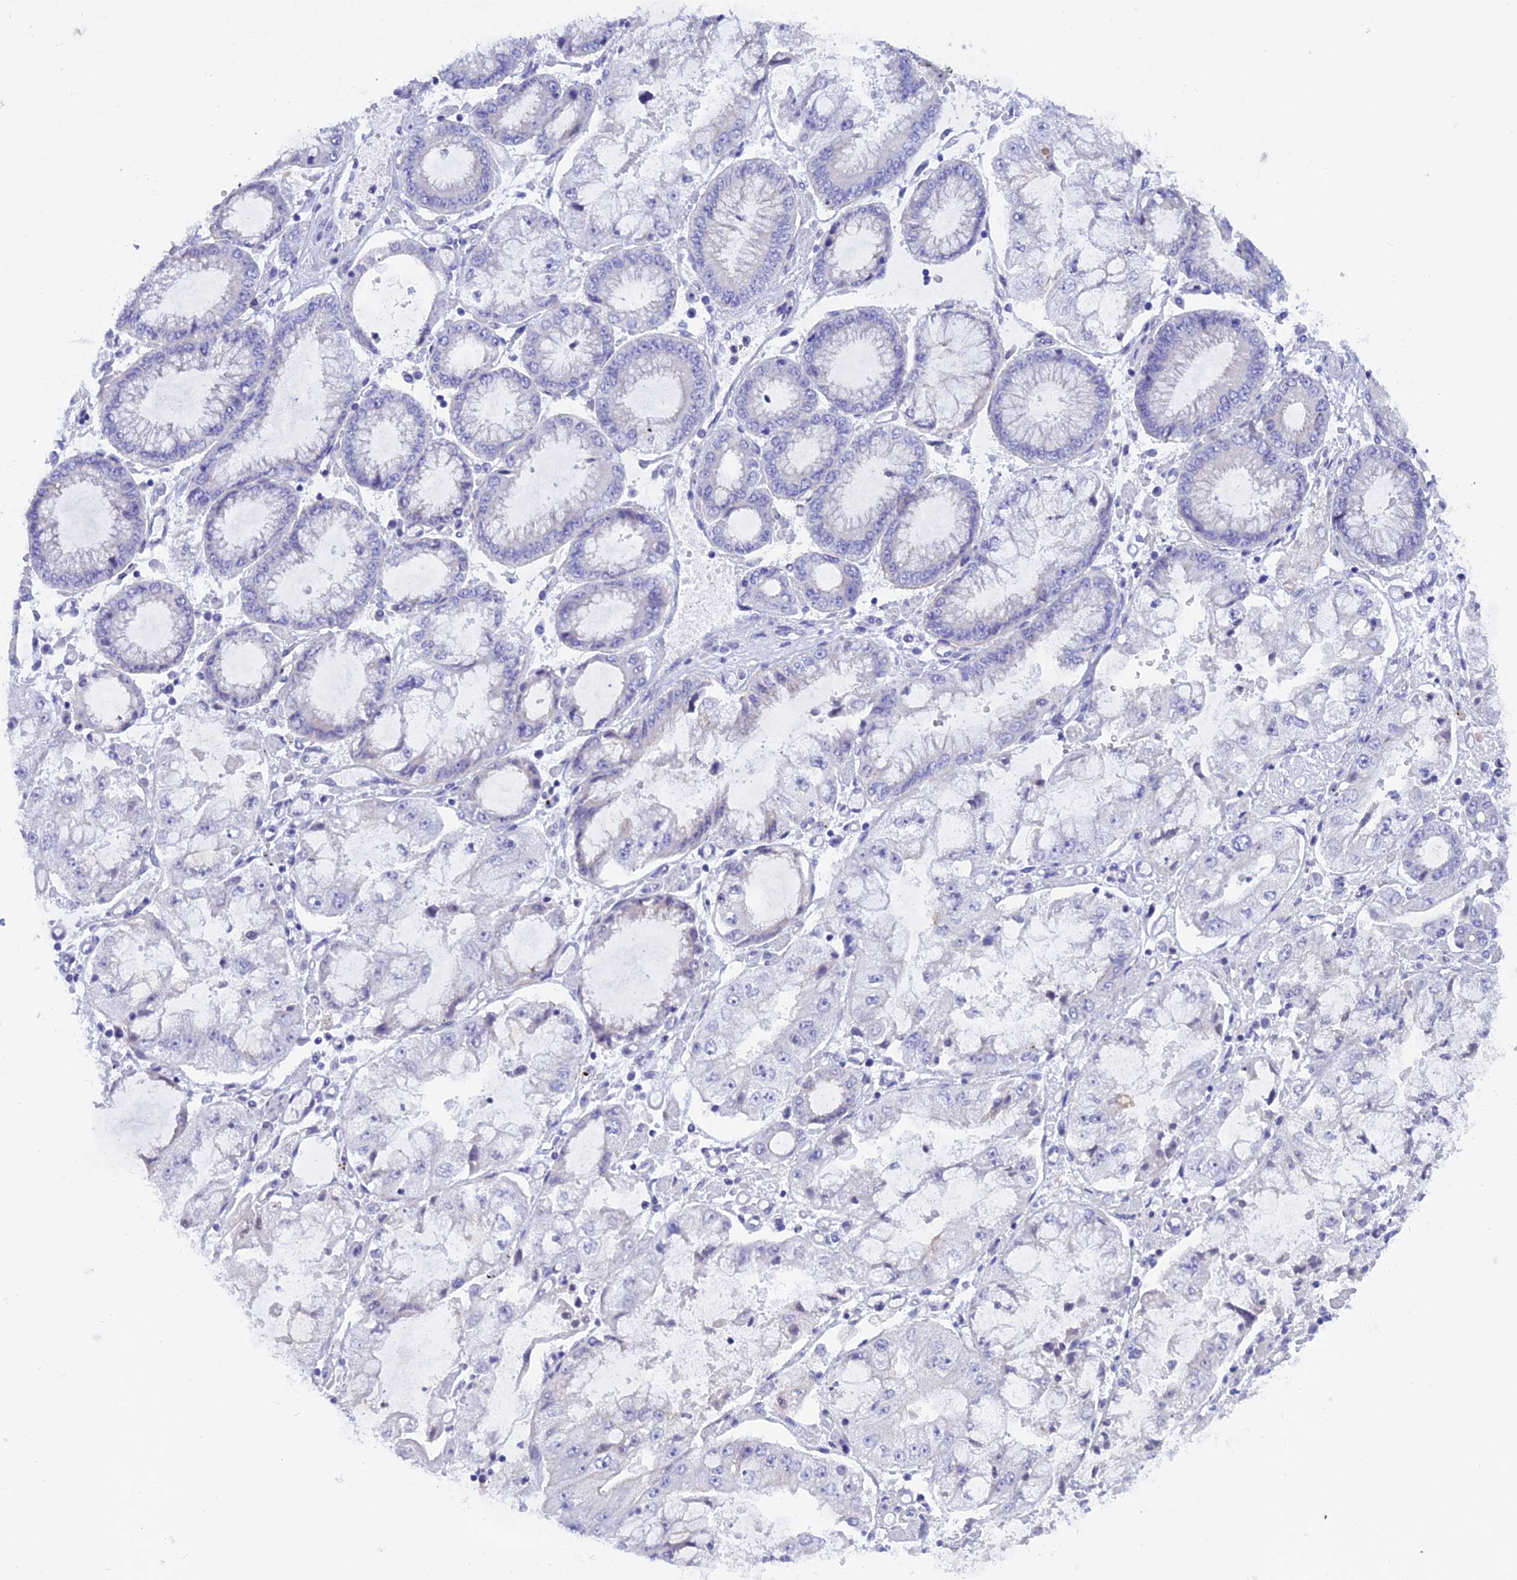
{"staining": {"intensity": "negative", "quantity": "none", "location": "none"}, "tissue": "stomach cancer", "cell_type": "Tumor cells", "image_type": "cancer", "snomed": [{"axis": "morphology", "description": "Adenocarcinoma, NOS"}, {"axis": "topography", "description": "Stomach"}], "caption": "Tumor cells are negative for protein expression in human stomach cancer.", "gene": "C17orf67", "patient": {"sex": "male", "age": 76}}